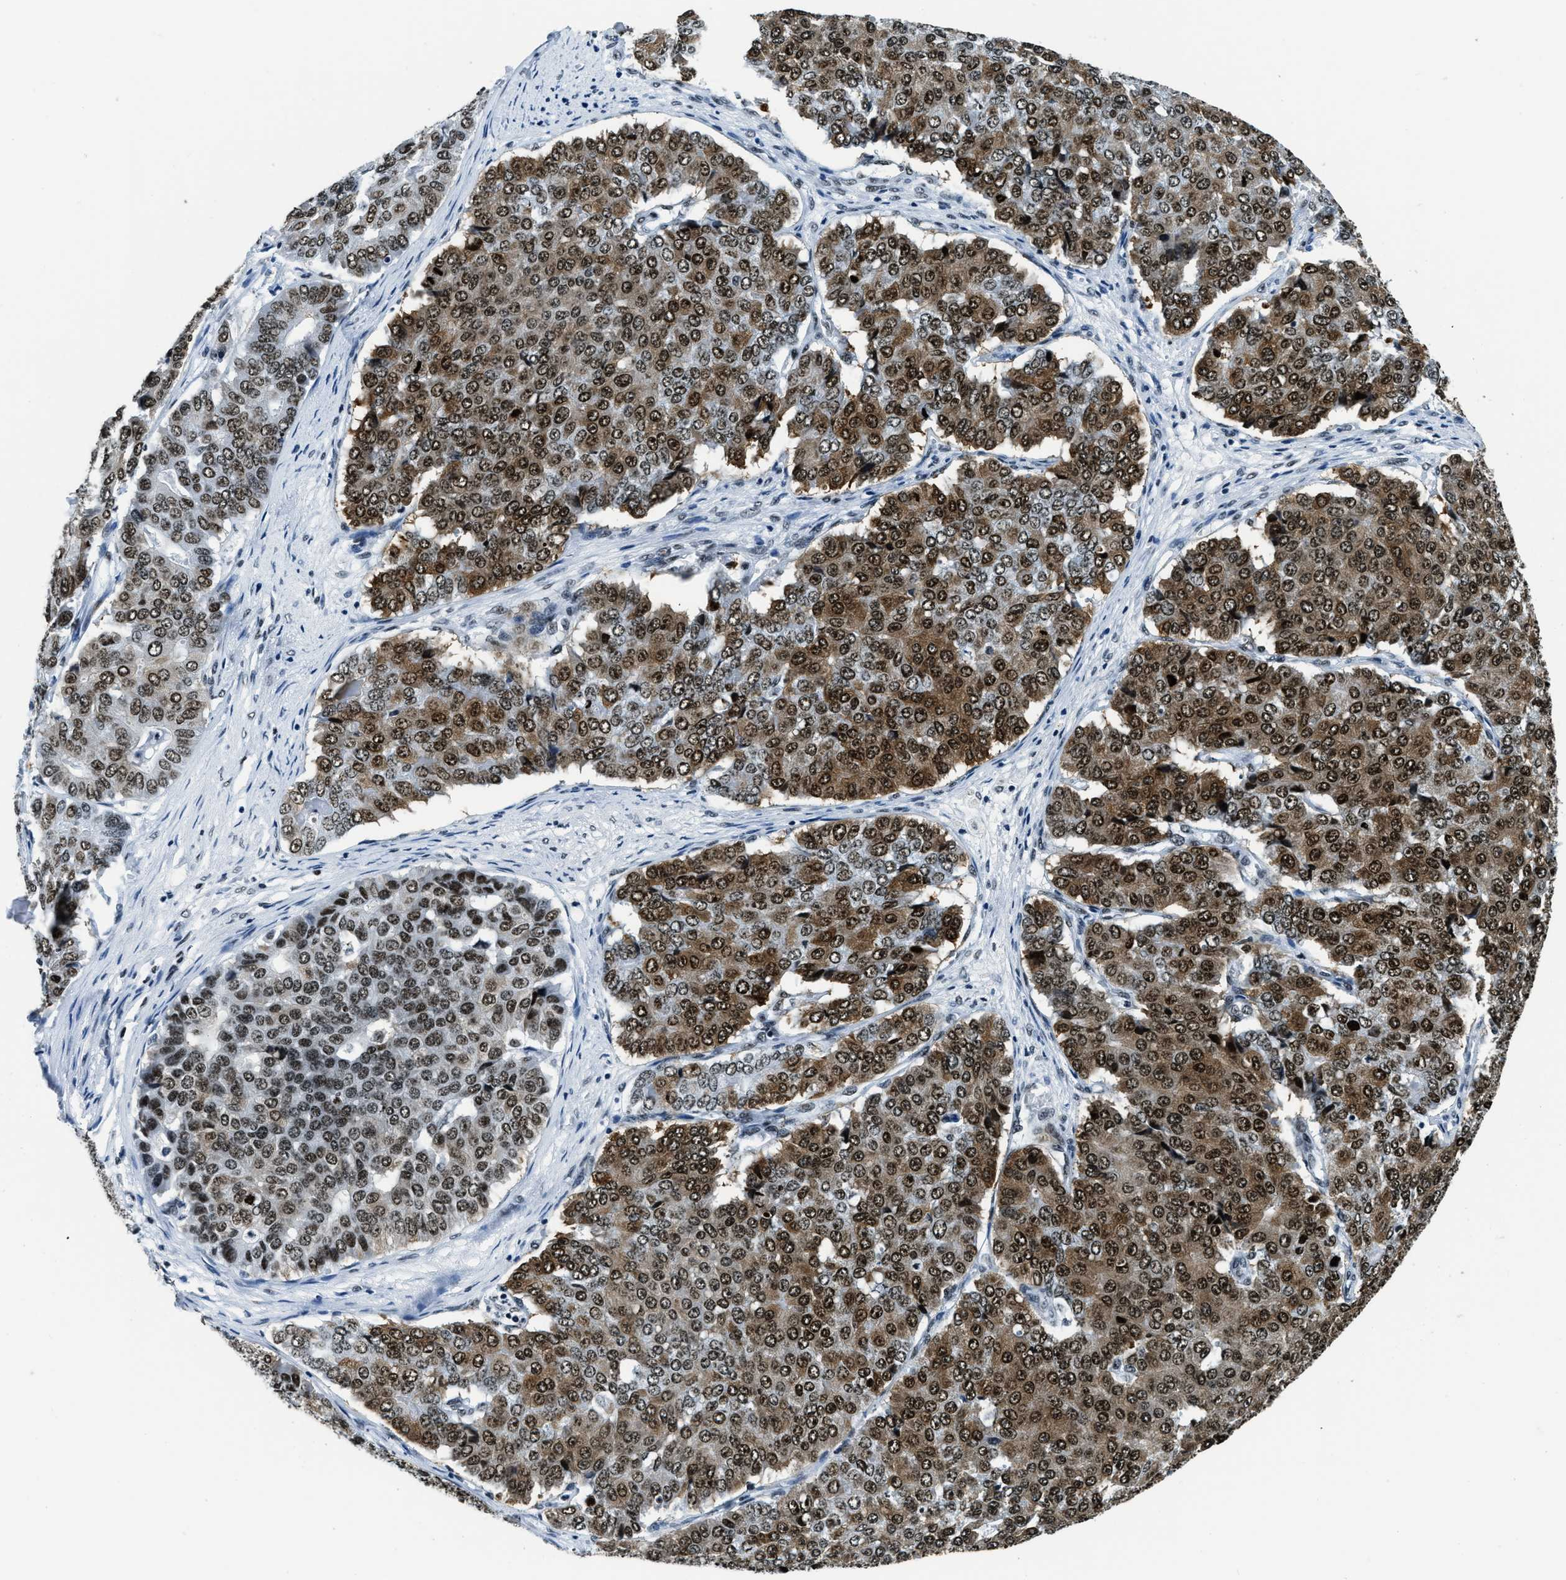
{"staining": {"intensity": "strong", "quantity": ">75%", "location": "nuclear"}, "tissue": "pancreatic cancer", "cell_type": "Tumor cells", "image_type": "cancer", "snomed": [{"axis": "morphology", "description": "Adenocarcinoma, NOS"}, {"axis": "topography", "description": "Pancreas"}], "caption": "There is high levels of strong nuclear positivity in tumor cells of adenocarcinoma (pancreatic), as demonstrated by immunohistochemical staining (brown color).", "gene": "TOP1", "patient": {"sex": "male", "age": 50}}